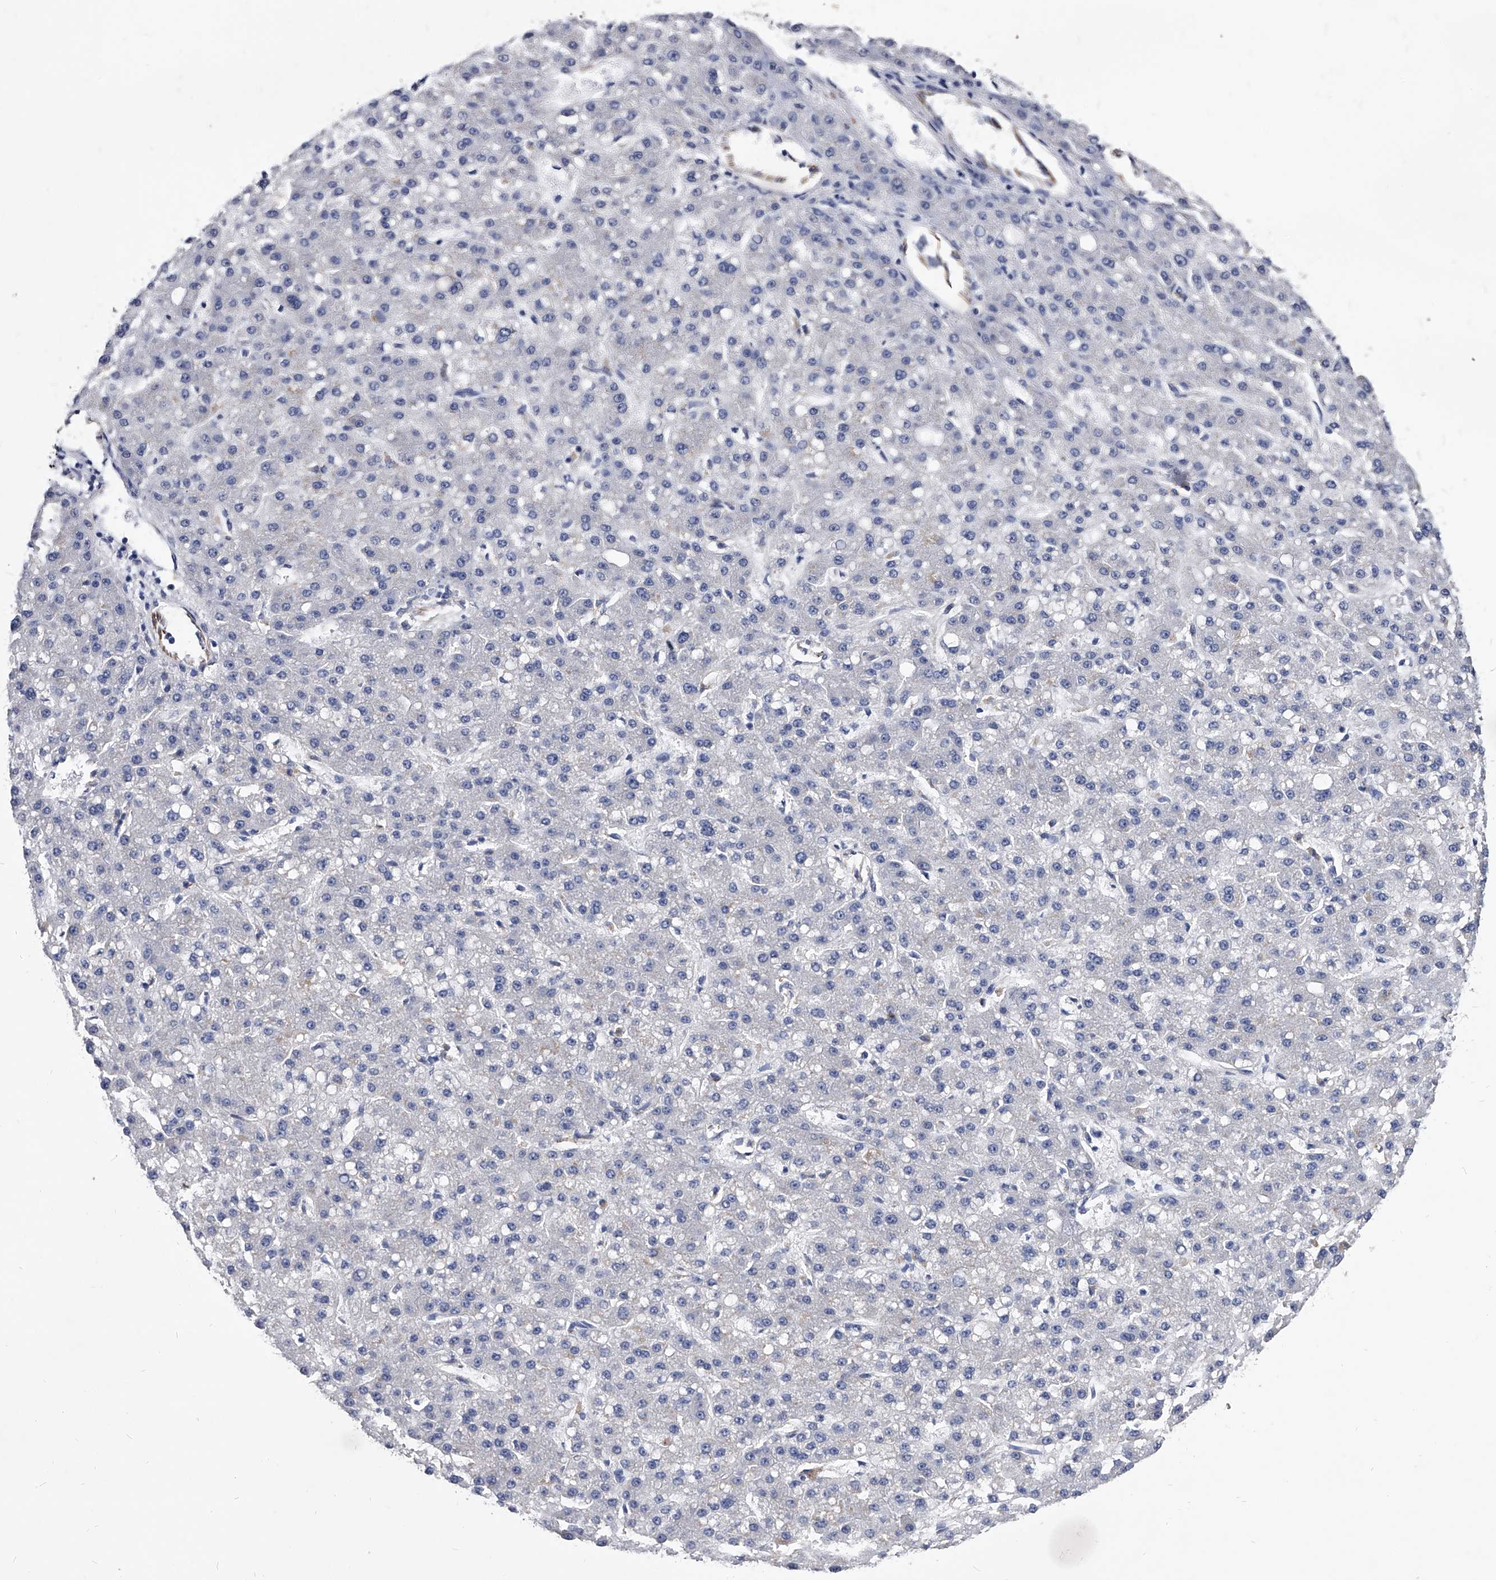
{"staining": {"intensity": "negative", "quantity": "none", "location": "none"}, "tissue": "liver cancer", "cell_type": "Tumor cells", "image_type": "cancer", "snomed": [{"axis": "morphology", "description": "Carcinoma, Hepatocellular, NOS"}, {"axis": "topography", "description": "Liver"}], "caption": "Immunohistochemistry (IHC) histopathology image of neoplastic tissue: liver hepatocellular carcinoma stained with DAB (3,3'-diaminobenzidine) shows no significant protein staining in tumor cells.", "gene": "EFCAB7", "patient": {"sex": "male", "age": 67}}